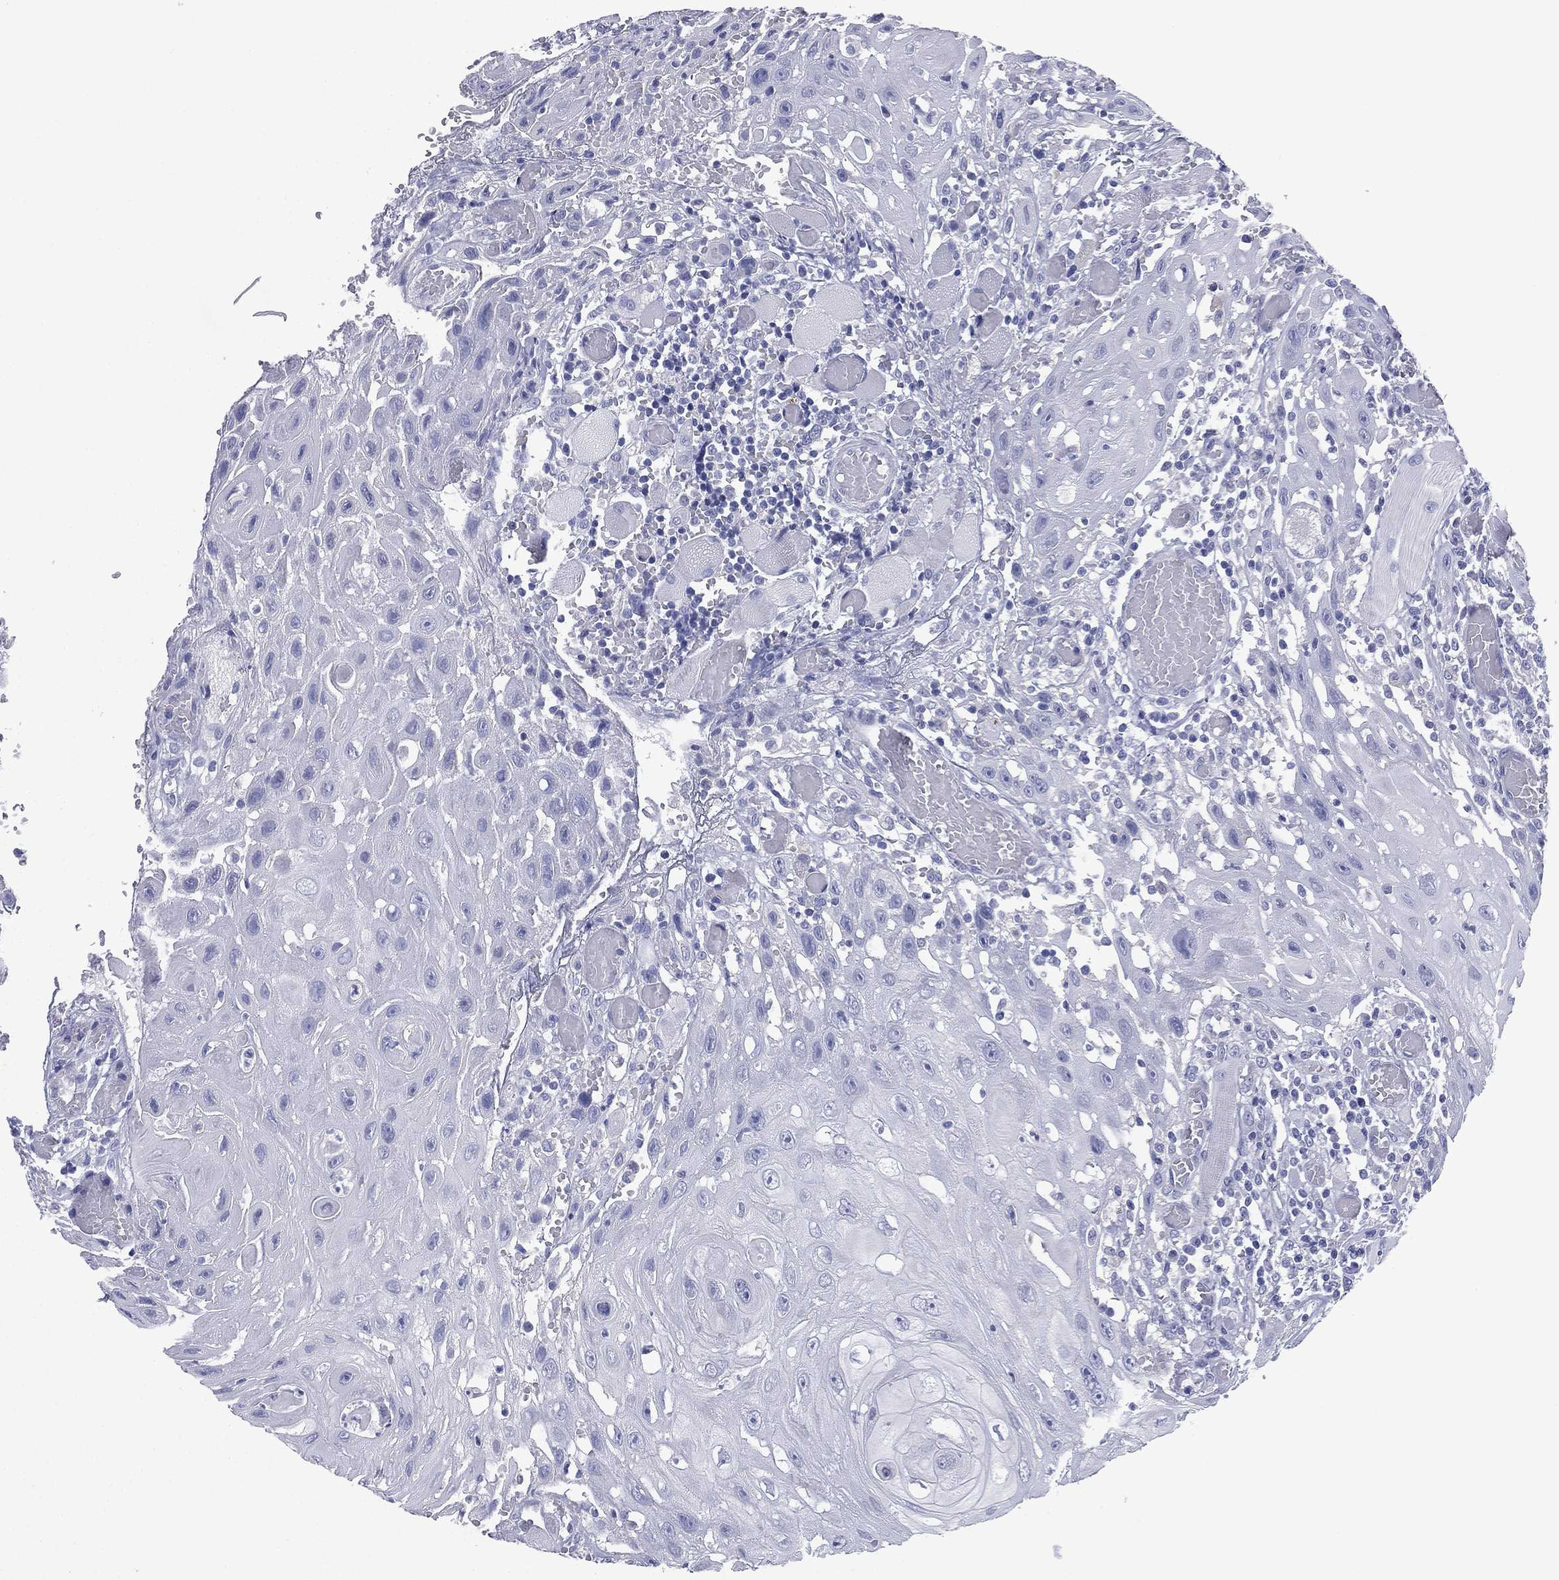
{"staining": {"intensity": "negative", "quantity": "none", "location": "none"}, "tissue": "head and neck cancer", "cell_type": "Tumor cells", "image_type": "cancer", "snomed": [{"axis": "morphology", "description": "Normal tissue, NOS"}, {"axis": "morphology", "description": "Squamous cell carcinoma, NOS"}, {"axis": "topography", "description": "Oral tissue"}, {"axis": "topography", "description": "Head-Neck"}], "caption": "This histopathology image is of head and neck cancer stained with immunohistochemistry to label a protein in brown with the nuclei are counter-stained blue. There is no expression in tumor cells.", "gene": "FCER2", "patient": {"sex": "male", "age": 71}}